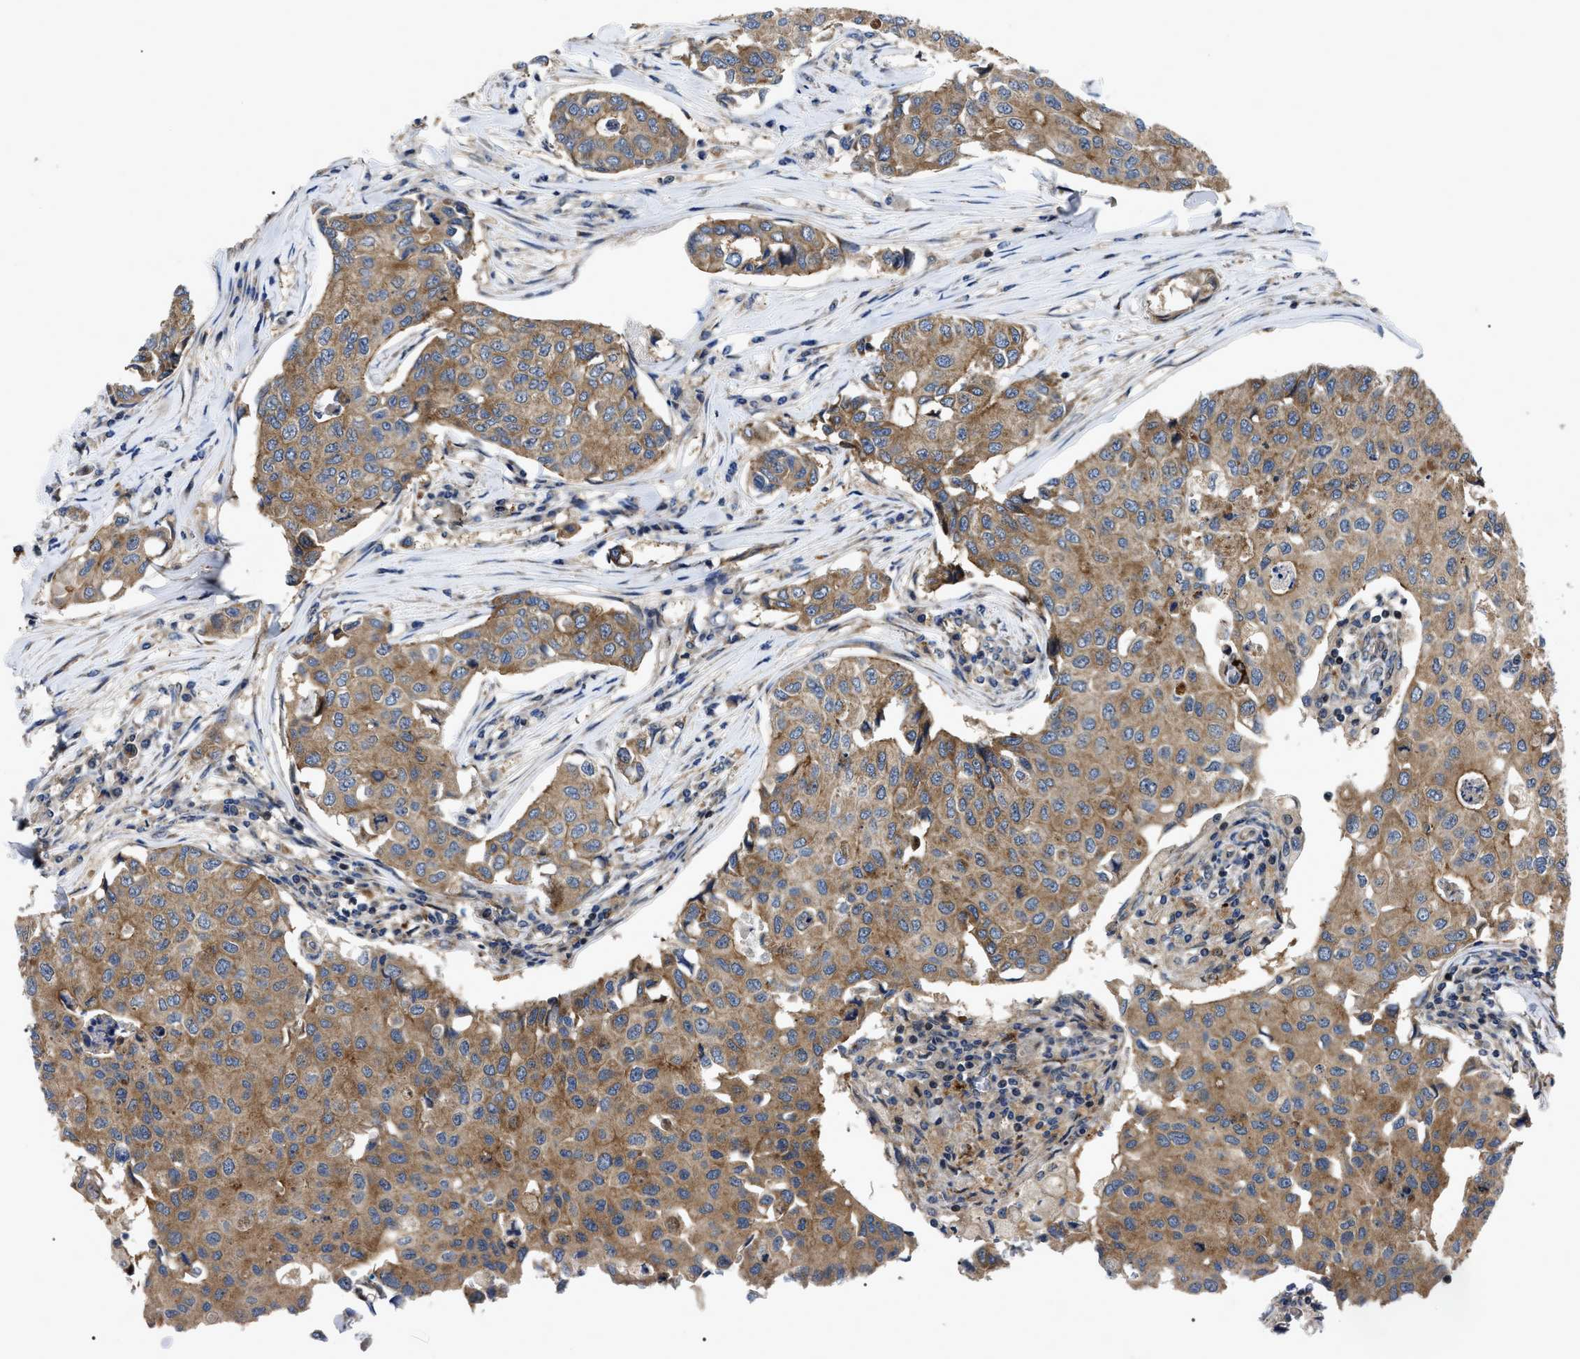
{"staining": {"intensity": "moderate", "quantity": ">75%", "location": "cytoplasmic/membranous"}, "tissue": "breast cancer", "cell_type": "Tumor cells", "image_type": "cancer", "snomed": [{"axis": "morphology", "description": "Duct carcinoma"}, {"axis": "topography", "description": "Breast"}], "caption": "Intraductal carcinoma (breast) tissue exhibits moderate cytoplasmic/membranous staining in approximately >75% of tumor cells", "gene": "PPWD1", "patient": {"sex": "female", "age": 80}}